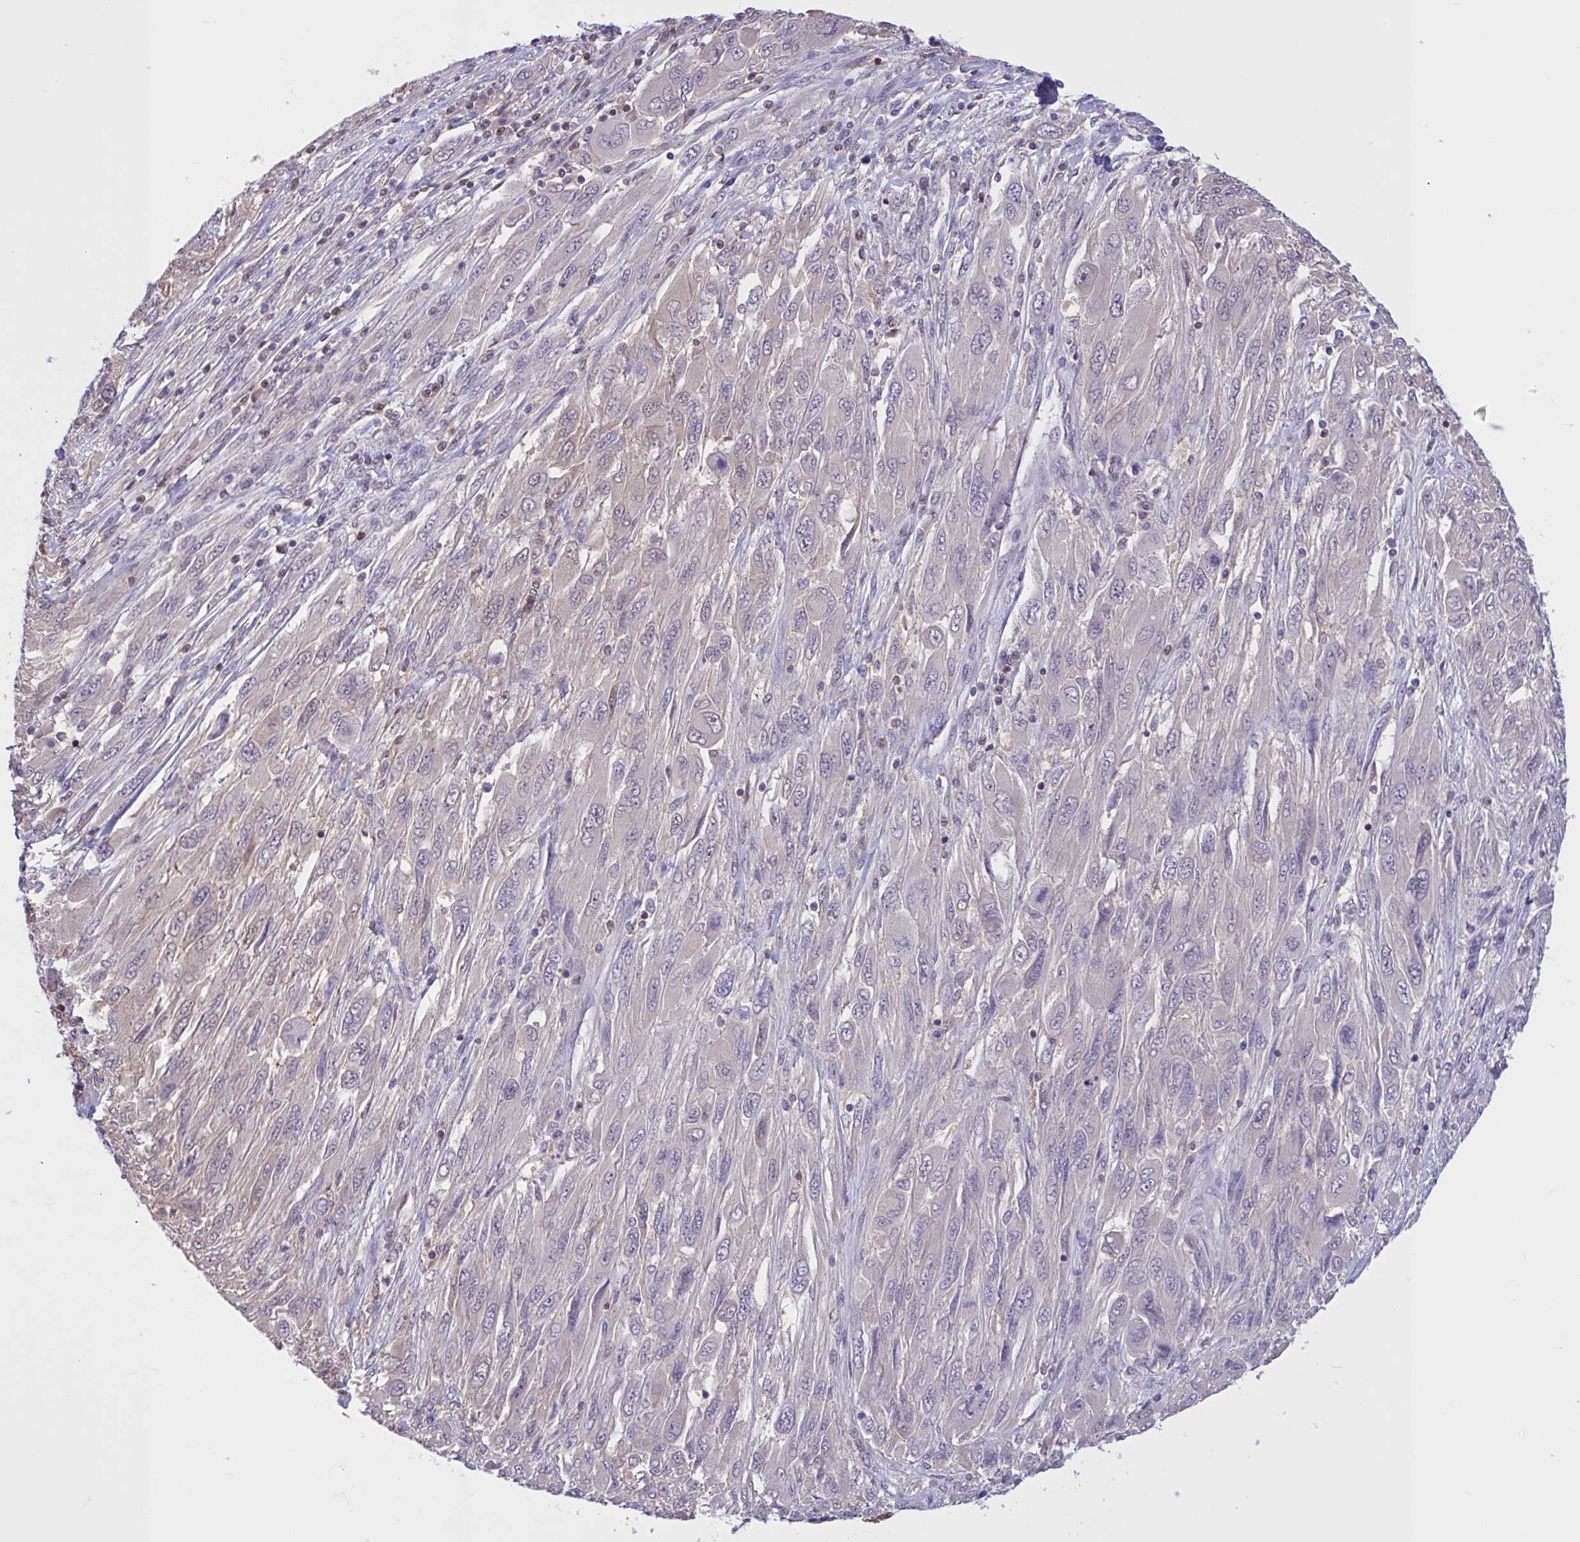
{"staining": {"intensity": "negative", "quantity": "none", "location": "none"}, "tissue": "melanoma", "cell_type": "Tumor cells", "image_type": "cancer", "snomed": [{"axis": "morphology", "description": "Malignant melanoma, NOS"}, {"axis": "topography", "description": "Skin"}], "caption": "A micrograph of human melanoma is negative for staining in tumor cells. (Immunohistochemistry (ihc), brightfield microscopy, high magnification).", "gene": "RBL1", "patient": {"sex": "female", "age": 91}}